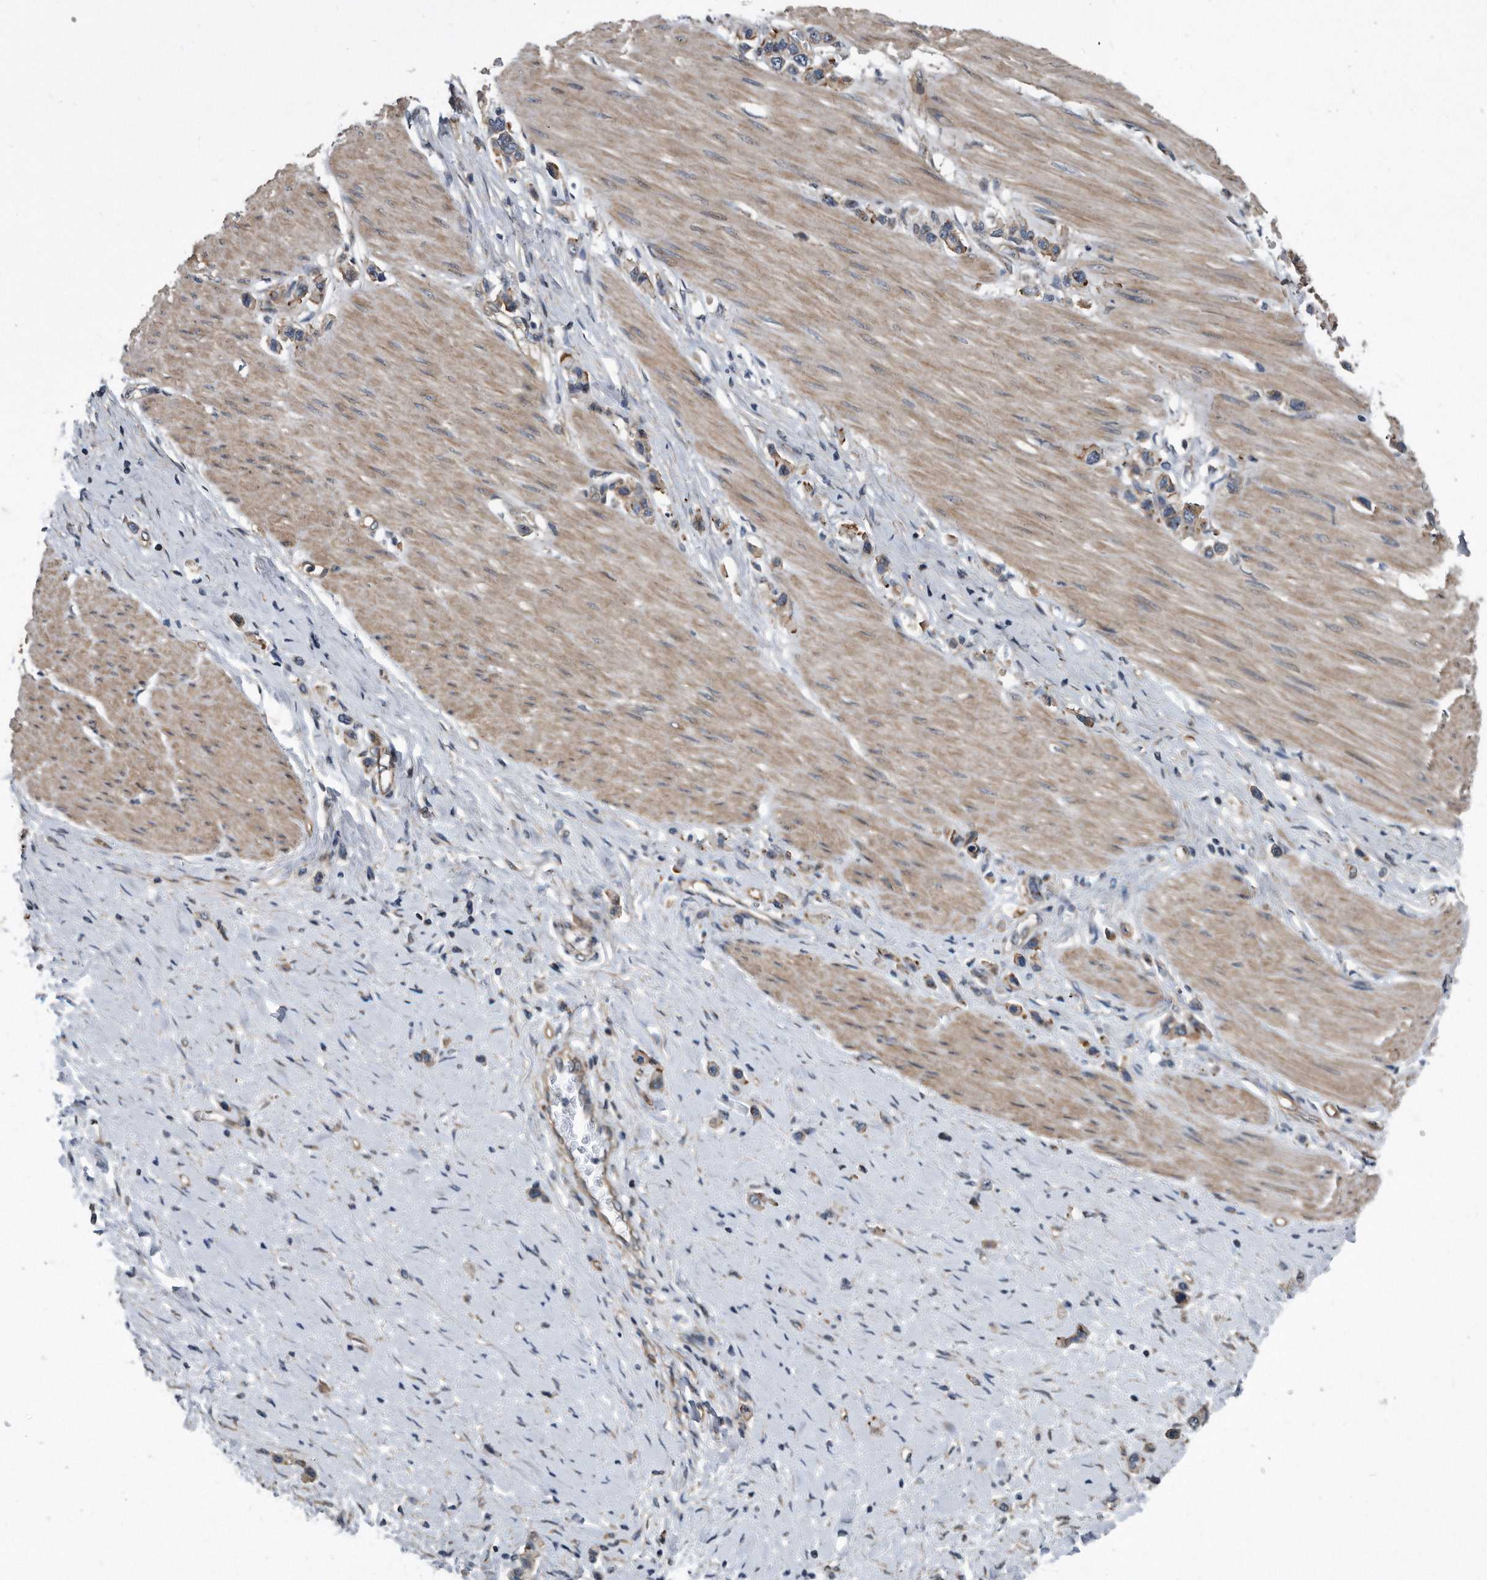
{"staining": {"intensity": "weak", "quantity": "<25%", "location": "cytoplasmic/membranous"}, "tissue": "stomach cancer", "cell_type": "Tumor cells", "image_type": "cancer", "snomed": [{"axis": "morphology", "description": "Adenocarcinoma, NOS"}, {"axis": "topography", "description": "Stomach"}], "caption": "DAB (3,3'-diaminobenzidine) immunohistochemical staining of stomach adenocarcinoma demonstrates no significant expression in tumor cells.", "gene": "ARMCX1", "patient": {"sex": "female", "age": 65}}